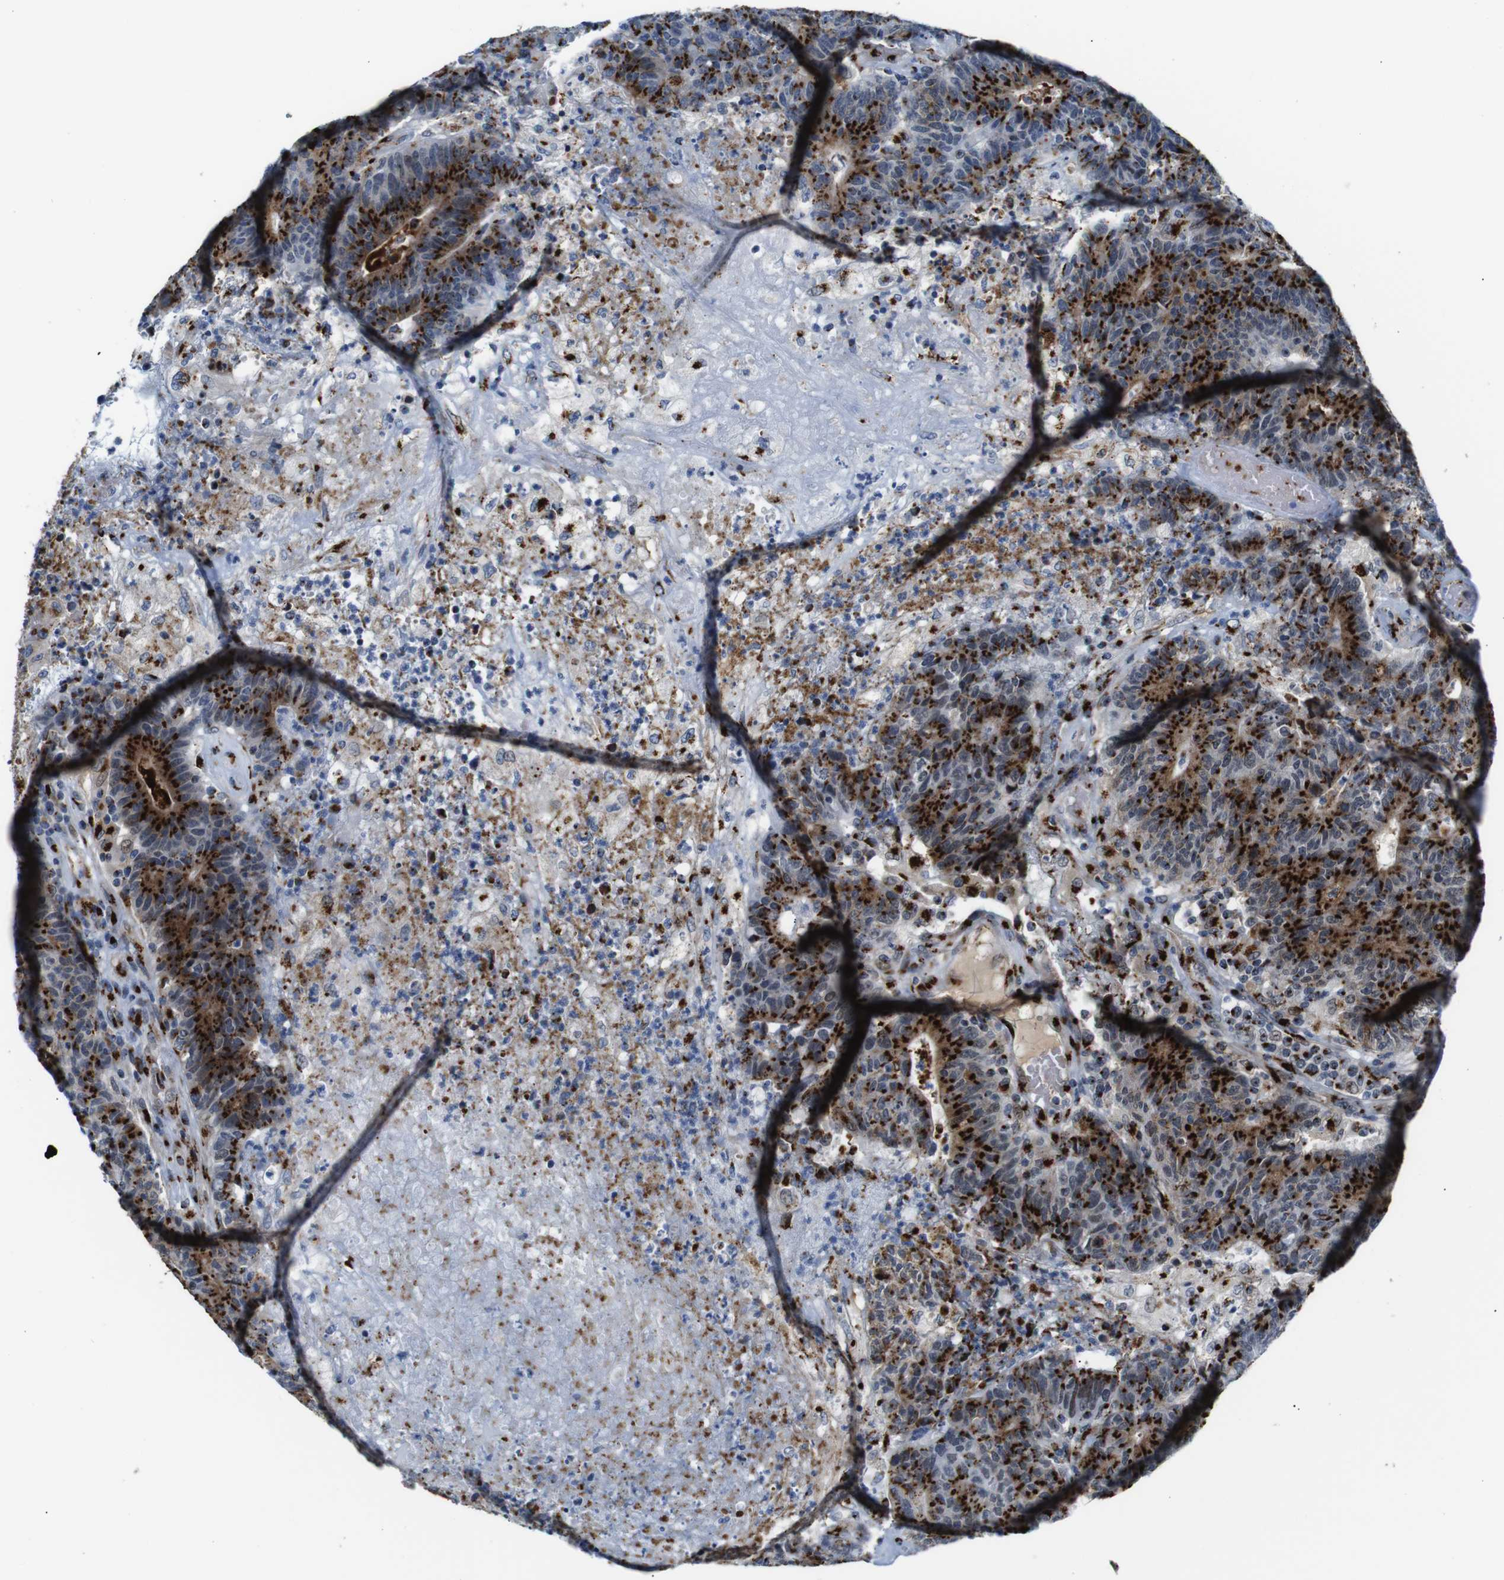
{"staining": {"intensity": "strong", "quantity": ">75%", "location": "cytoplasmic/membranous"}, "tissue": "colorectal cancer", "cell_type": "Tumor cells", "image_type": "cancer", "snomed": [{"axis": "morphology", "description": "Normal tissue, NOS"}, {"axis": "morphology", "description": "Adenocarcinoma, NOS"}, {"axis": "topography", "description": "Colon"}], "caption": "Approximately >75% of tumor cells in human adenocarcinoma (colorectal) demonstrate strong cytoplasmic/membranous protein staining as visualized by brown immunohistochemical staining.", "gene": "TGOLN2", "patient": {"sex": "female", "age": 75}}